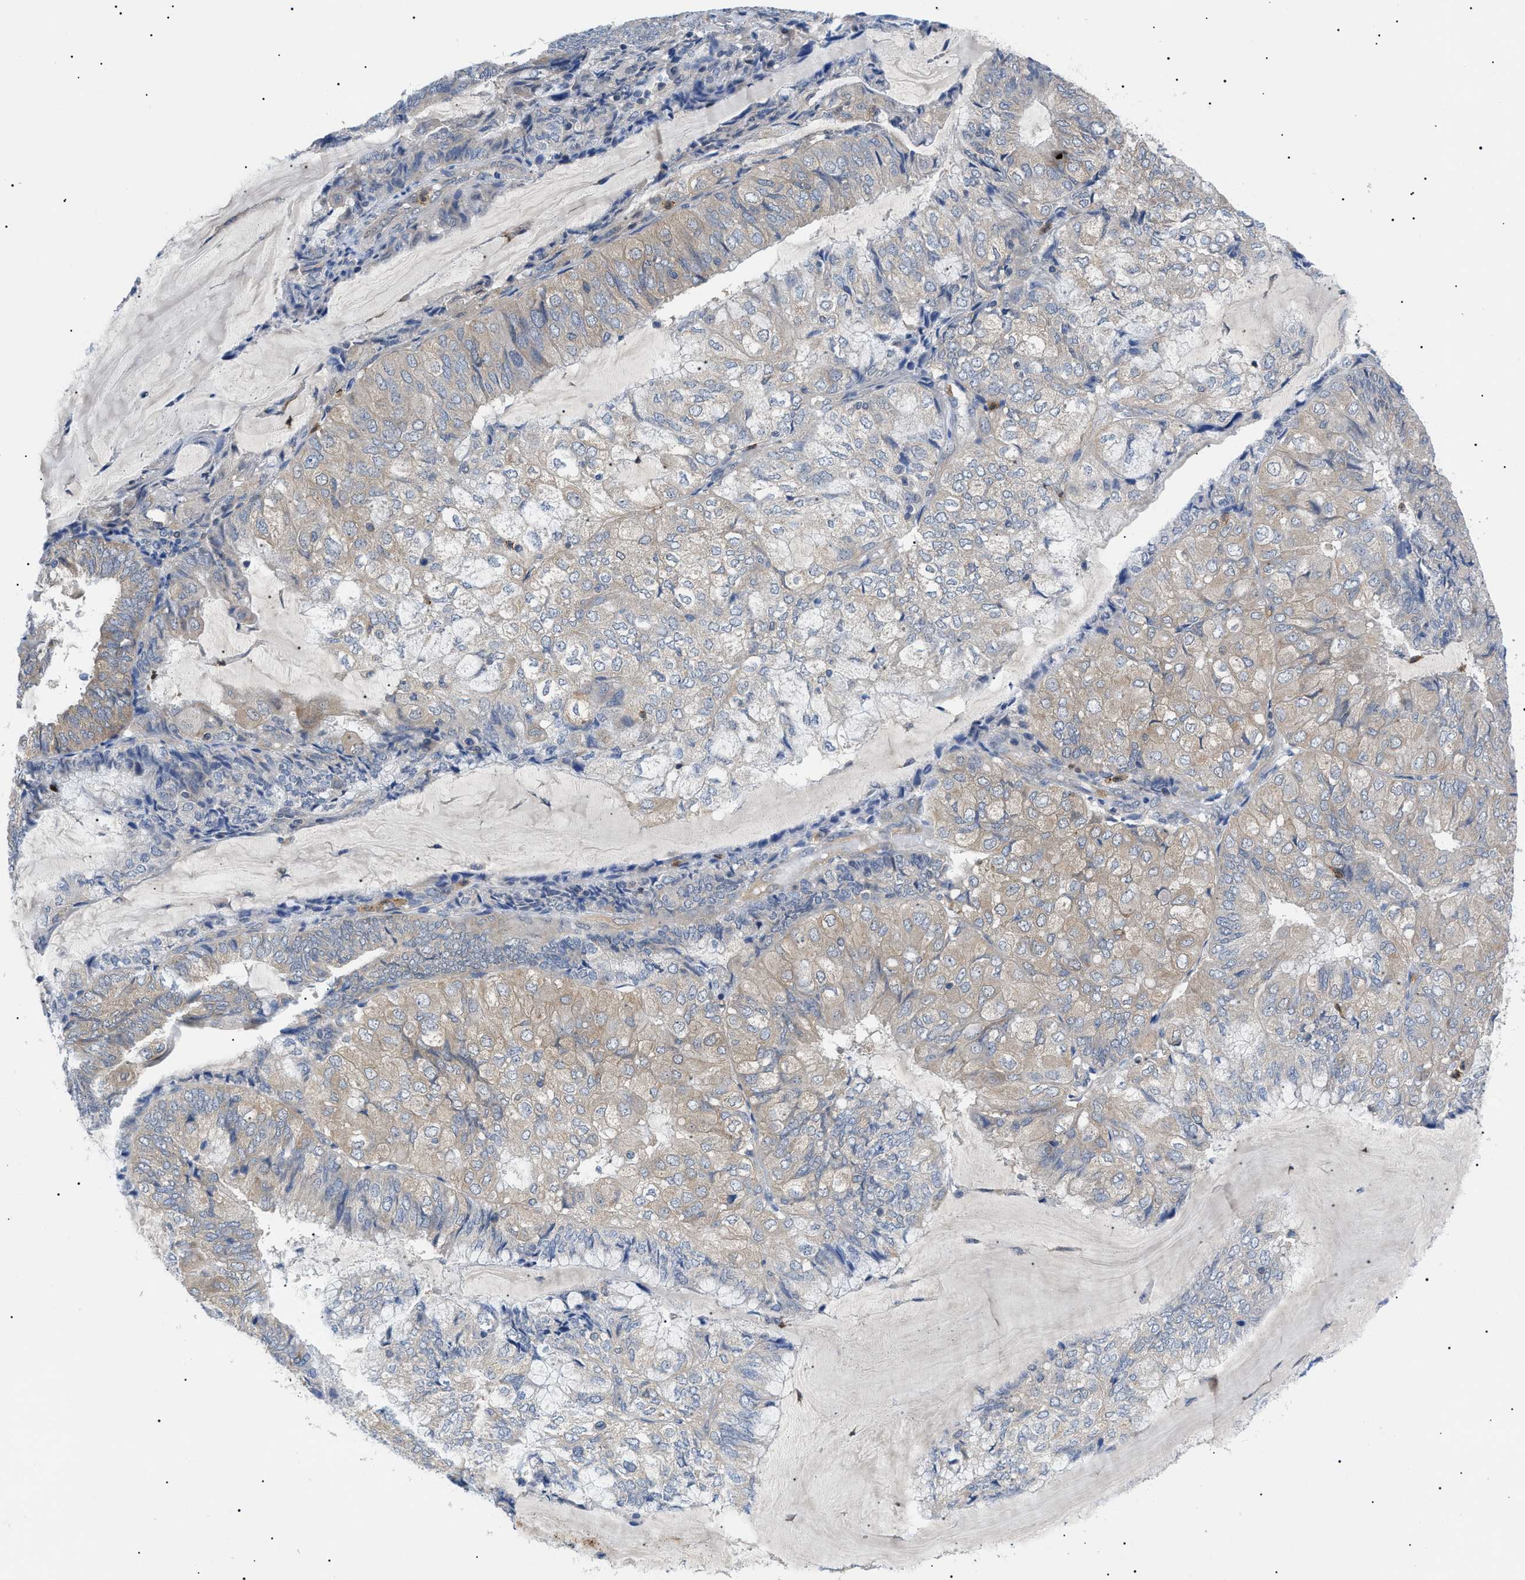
{"staining": {"intensity": "weak", "quantity": ">75%", "location": "cytoplasmic/membranous"}, "tissue": "endometrial cancer", "cell_type": "Tumor cells", "image_type": "cancer", "snomed": [{"axis": "morphology", "description": "Adenocarcinoma, NOS"}, {"axis": "topography", "description": "Endometrium"}], "caption": "An immunohistochemistry (IHC) photomicrograph of neoplastic tissue is shown. Protein staining in brown labels weak cytoplasmic/membranous positivity in endometrial cancer within tumor cells. Using DAB (3,3'-diaminobenzidine) (brown) and hematoxylin (blue) stains, captured at high magnification using brightfield microscopy.", "gene": "RIPK1", "patient": {"sex": "female", "age": 81}}